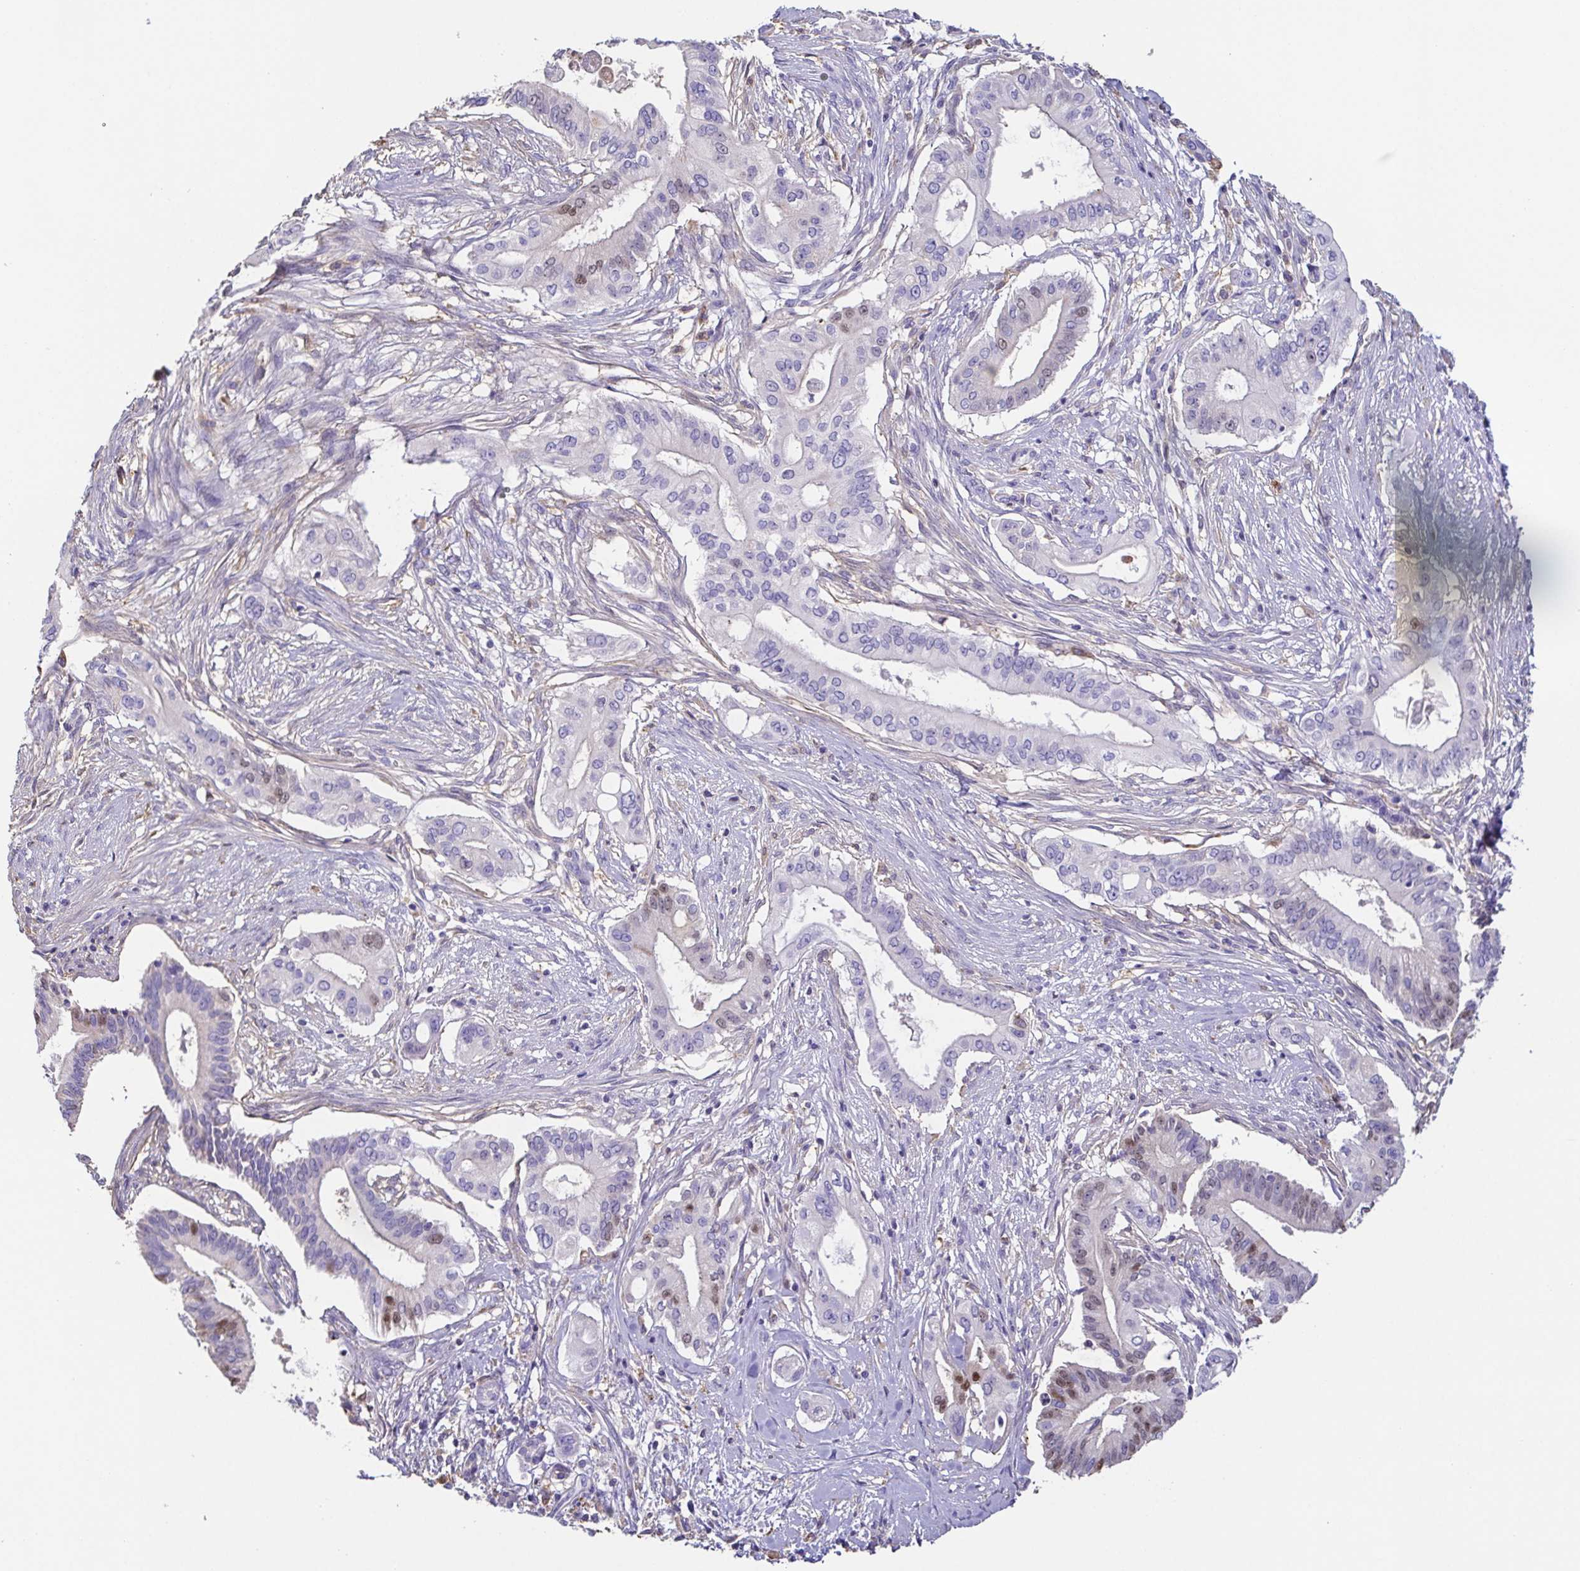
{"staining": {"intensity": "strong", "quantity": "<25%", "location": "nuclear"}, "tissue": "pancreatic cancer", "cell_type": "Tumor cells", "image_type": "cancer", "snomed": [{"axis": "morphology", "description": "Adenocarcinoma, NOS"}, {"axis": "topography", "description": "Pancreas"}], "caption": "A histopathology image of pancreatic cancer stained for a protein exhibits strong nuclear brown staining in tumor cells.", "gene": "ANXA10", "patient": {"sex": "female", "age": 68}}